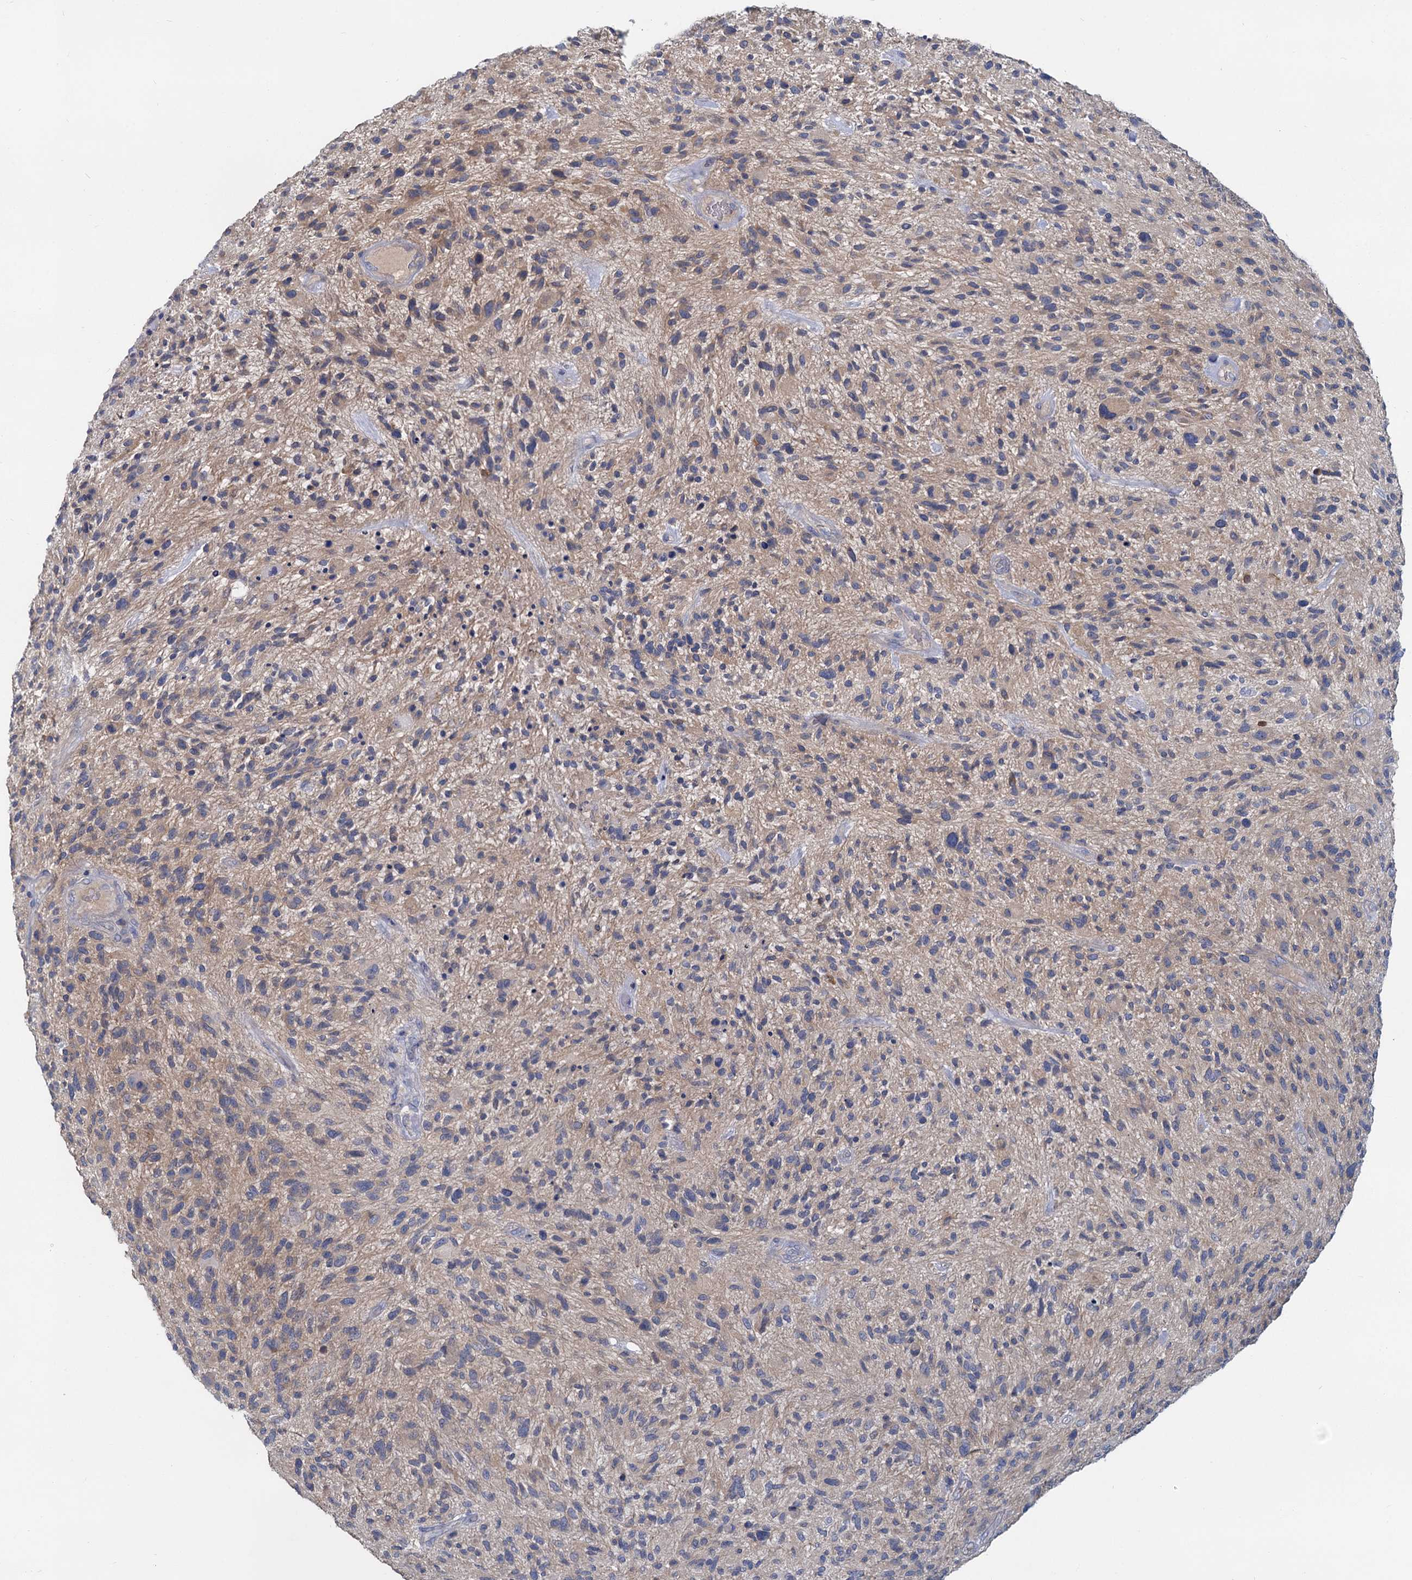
{"staining": {"intensity": "negative", "quantity": "none", "location": "none"}, "tissue": "glioma", "cell_type": "Tumor cells", "image_type": "cancer", "snomed": [{"axis": "morphology", "description": "Glioma, malignant, High grade"}, {"axis": "topography", "description": "Brain"}], "caption": "Immunohistochemical staining of human glioma shows no significant staining in tumor cells.", "gene": "ACSM3", "patient": {"sex": "male", "age": 47}}